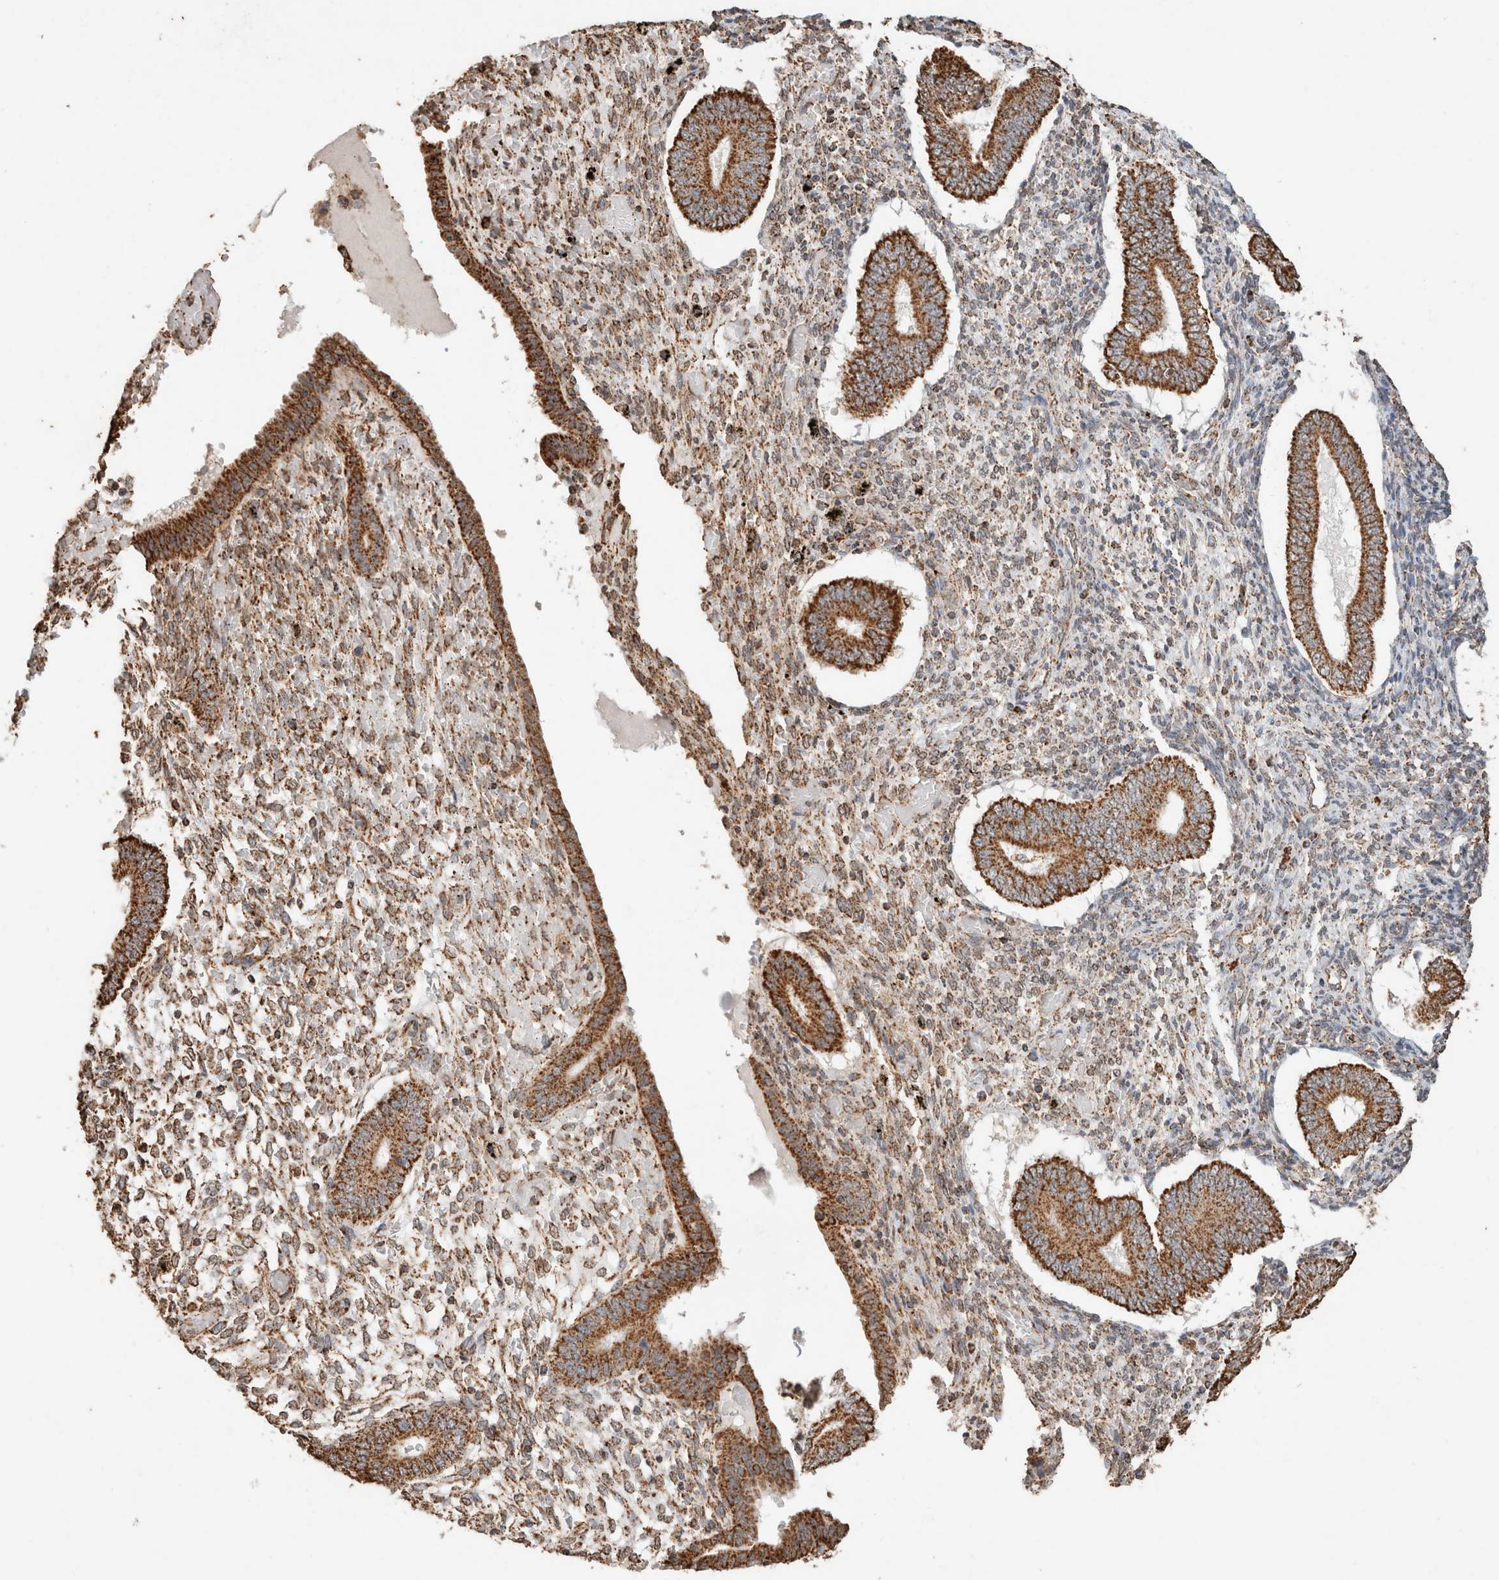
{"staining": {"intensity": "weak", "quantity": "25%-75%", "location": "cytoplasmic/membranous"}, "tissue": "endometrium", "cell_type": "Cells in endometrial stroma", "image_type": "normal", "snomed": [{"axis": "morphology", "description": "Normal tissue, NOS"}, {"axis": "topography", "description": "Endometrium"}], "caption": "The photomicrograph reveals immunohistochemical staining of unremarkable endometrium. There is weak cytoplasmic/membranous expression is present in approximately 25%-75% of cells in endometrial stroma.", "gene": "SDC2", "patient": {"sex": "female", "age": 42}}